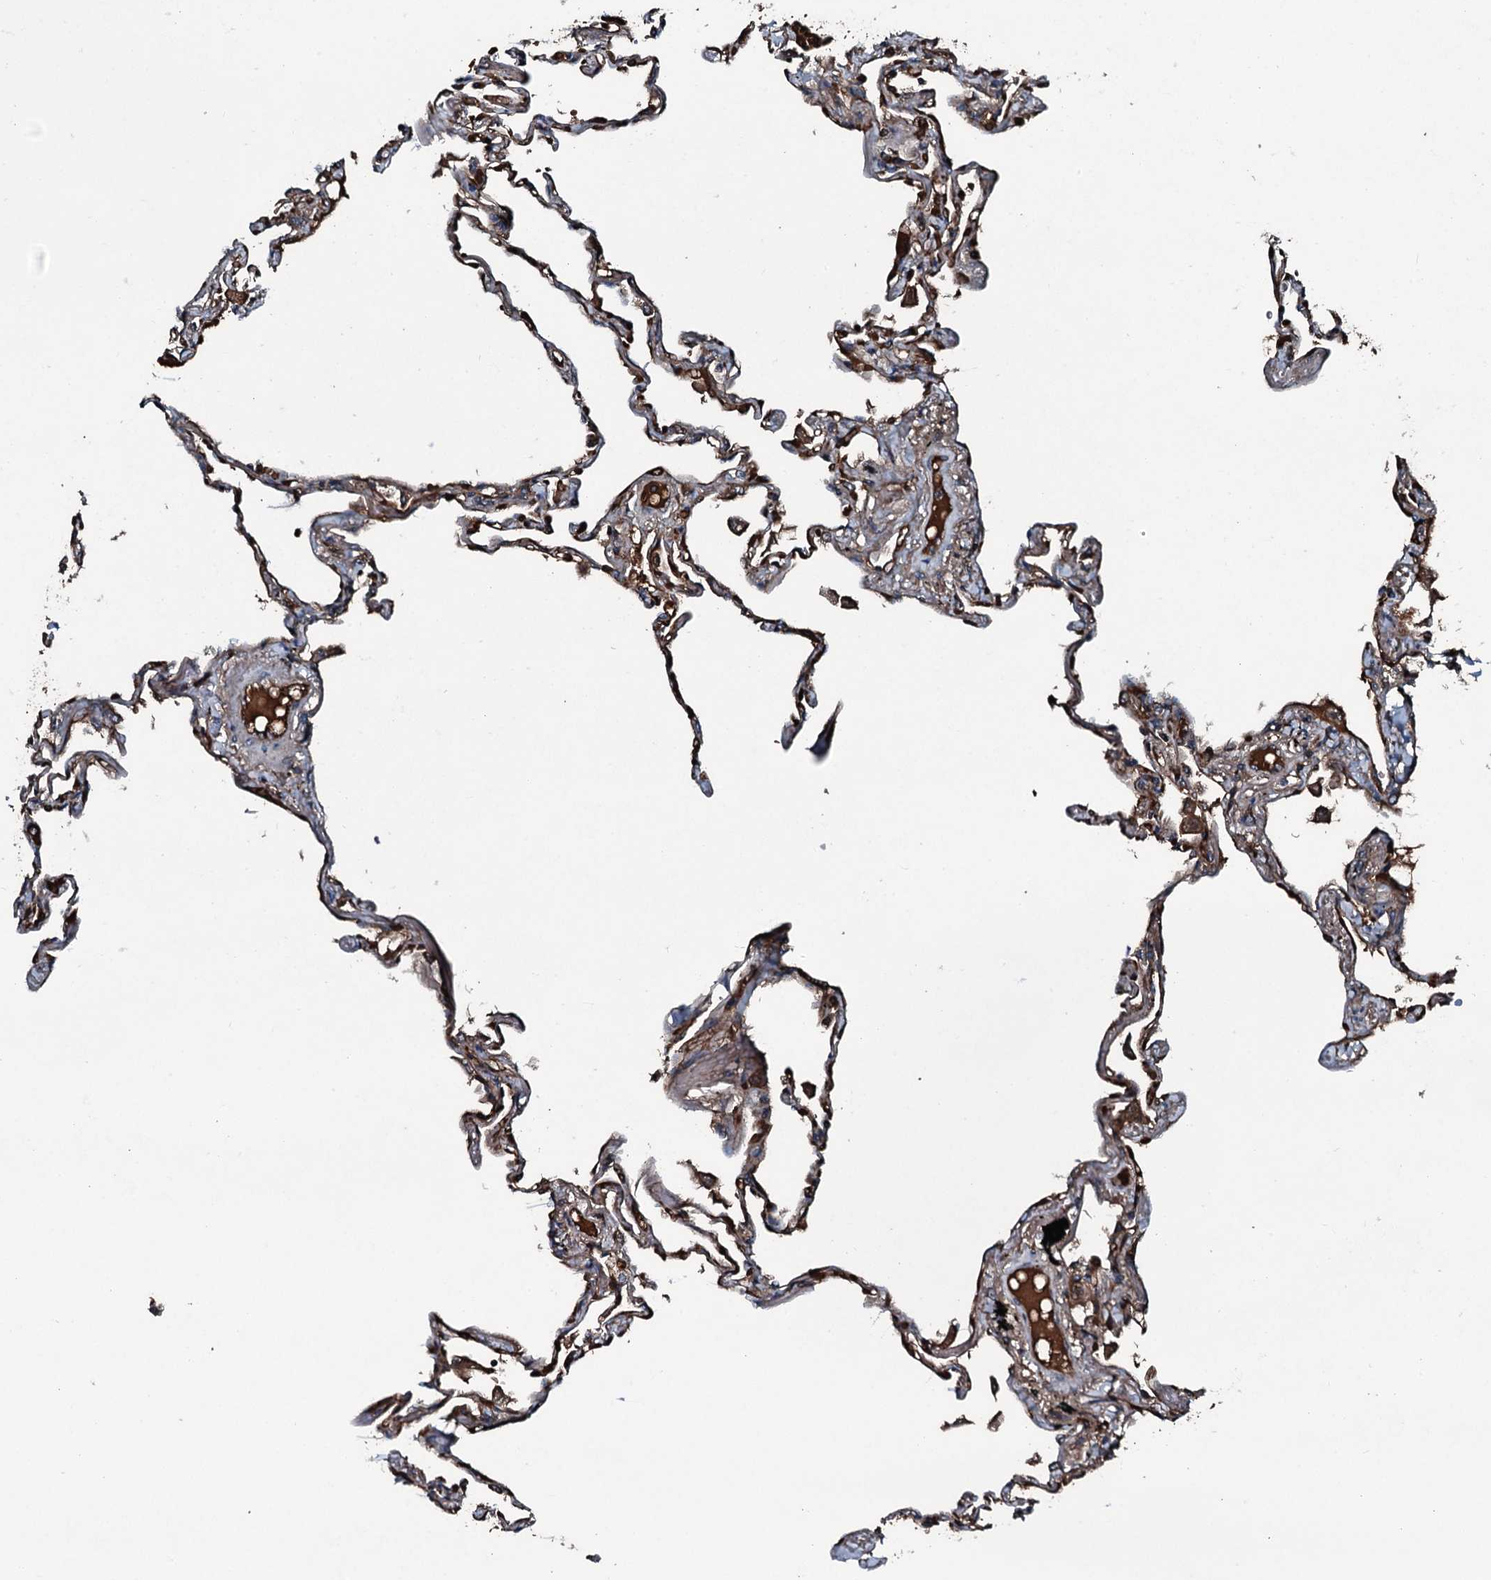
{"staining": {"intensity": "moderate", "quantity": ">75%", "location": "cytoplasmic/membranous"}, "tissue": "lung", "cell_type": "Alveolar cells", "image_type": "normal", "snomed": [{"axis": "morphology", "description": "Normal tissue, NOS"}, {"axis": "topography", "description": "Lung"}], "caption": "The immunohistochemical stain labels moderate cytoplasmic/membranous expression in alveolar cells of normal lung.", "gene": "TRIM7", "patient": {"sex": "female", "age": 67}}